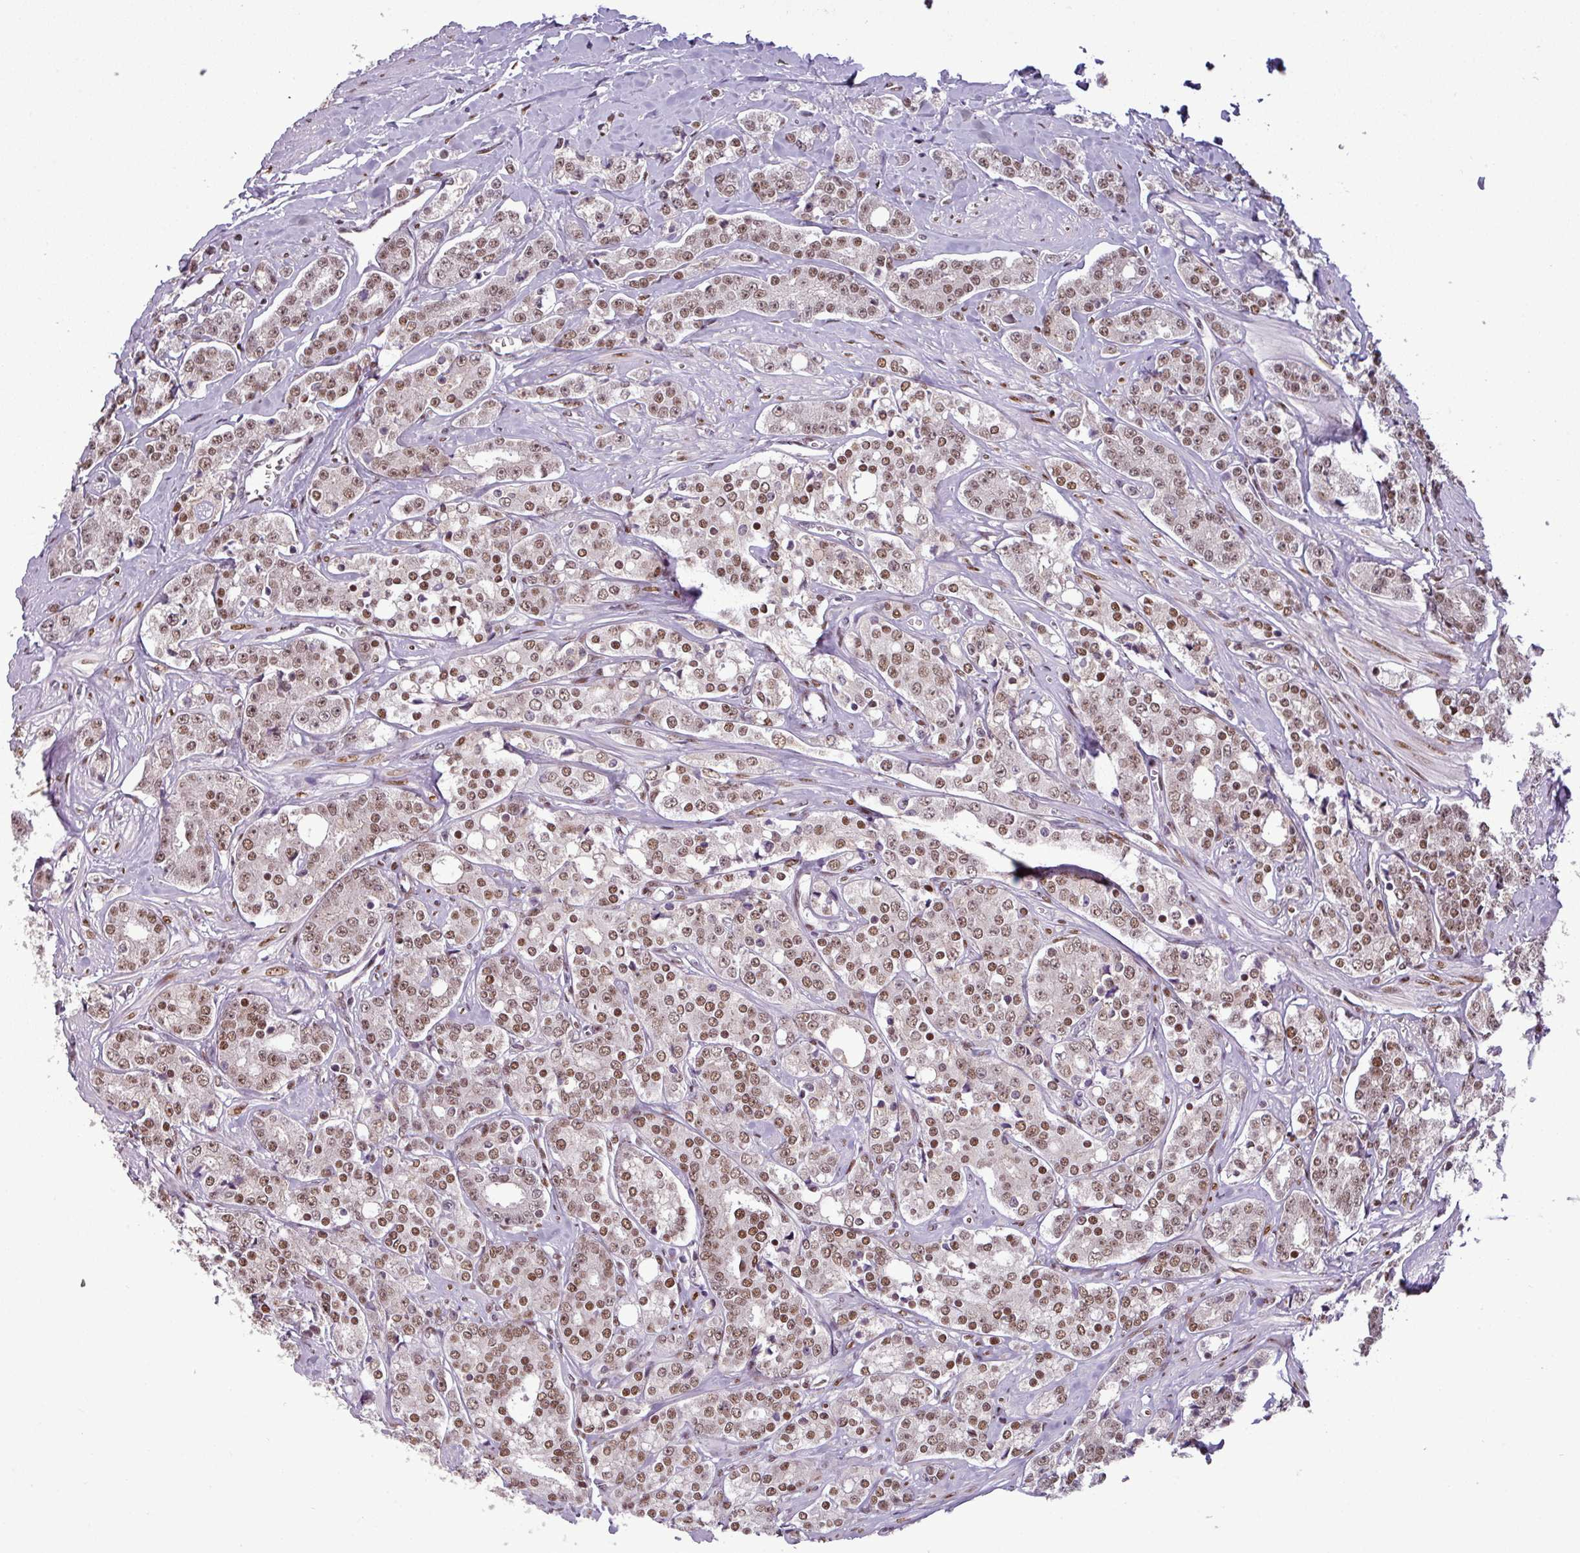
{"staining": {"intensity": "moderate", "quantity": ">75%", "location": "nuclear"}, "tissue": "prostate cancer", "cell_type": "Tumor cells", "image_type": "cancer", "snomed": [{"axis": "morphology", "description": "Adenocarcinoma, High grade"}, {"axis": "topography", "description": "Prostate"}], "caption": "Immunohistochemical staining of prostate cancer (adenocarcinoma (high-grade)) shows medium levels of moderate nuclear expression in about >75% of tumor cells.", "gene": "IRF2BPL", "patient": {"sex": "male", "age": 62}}